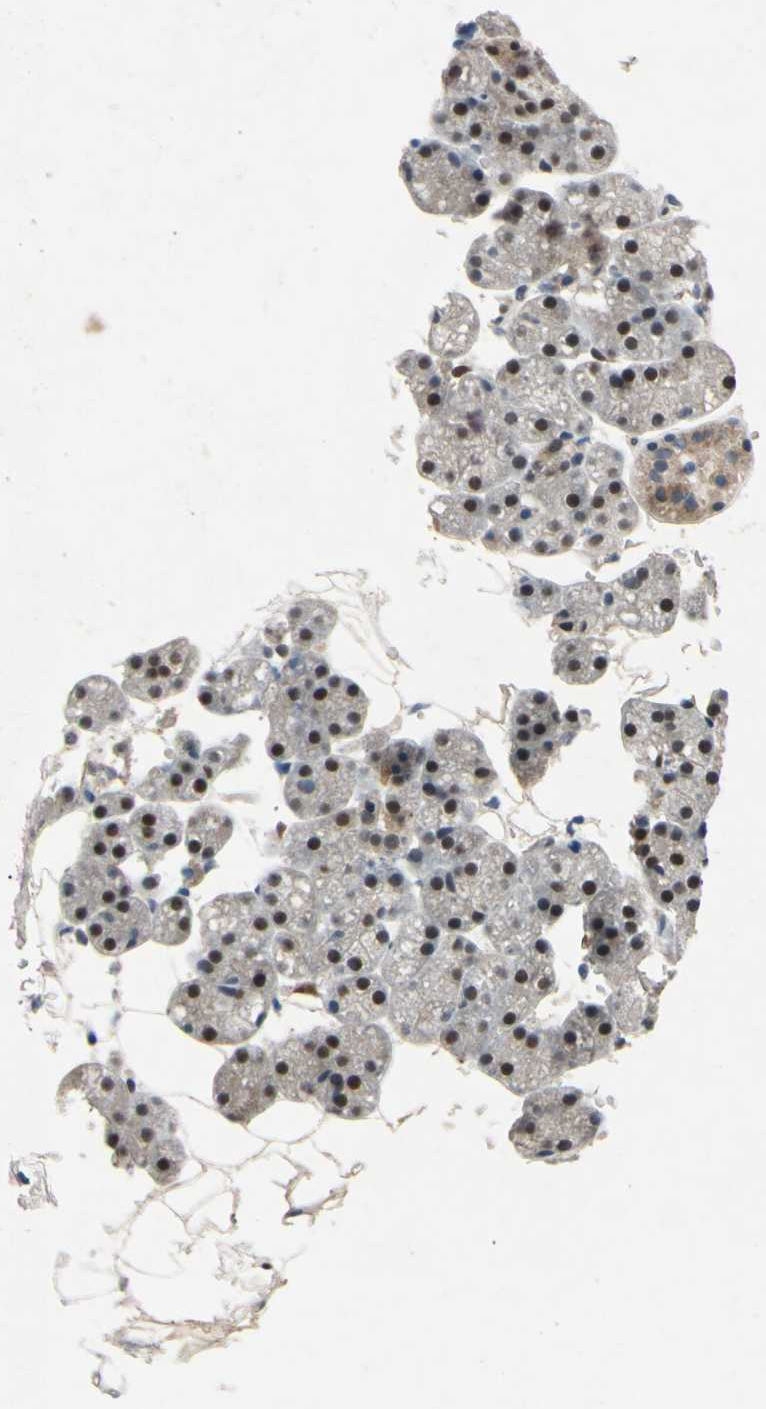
{"staining": {"intensity": "moderate", "quantity": ">75%", "location": "cytoplasmic/membranous,nuclear"}, "tissue": "salivary gland", "cell_type": "Glandular cells", "image_type": "normal", "snomed": [{"axis": "morphology", "description": "Normal tissue, NOS"}, {"axis": "topography", "description": "Salivary gland"}], "caption": "Salivary gland stained with a brown dye reveals moderate cytoplasmic/membranous,nuclear positive staining in about >75% of glandular cells.", "gene": "RIOX2", "patient": {"sex": "male", "age": 62}}